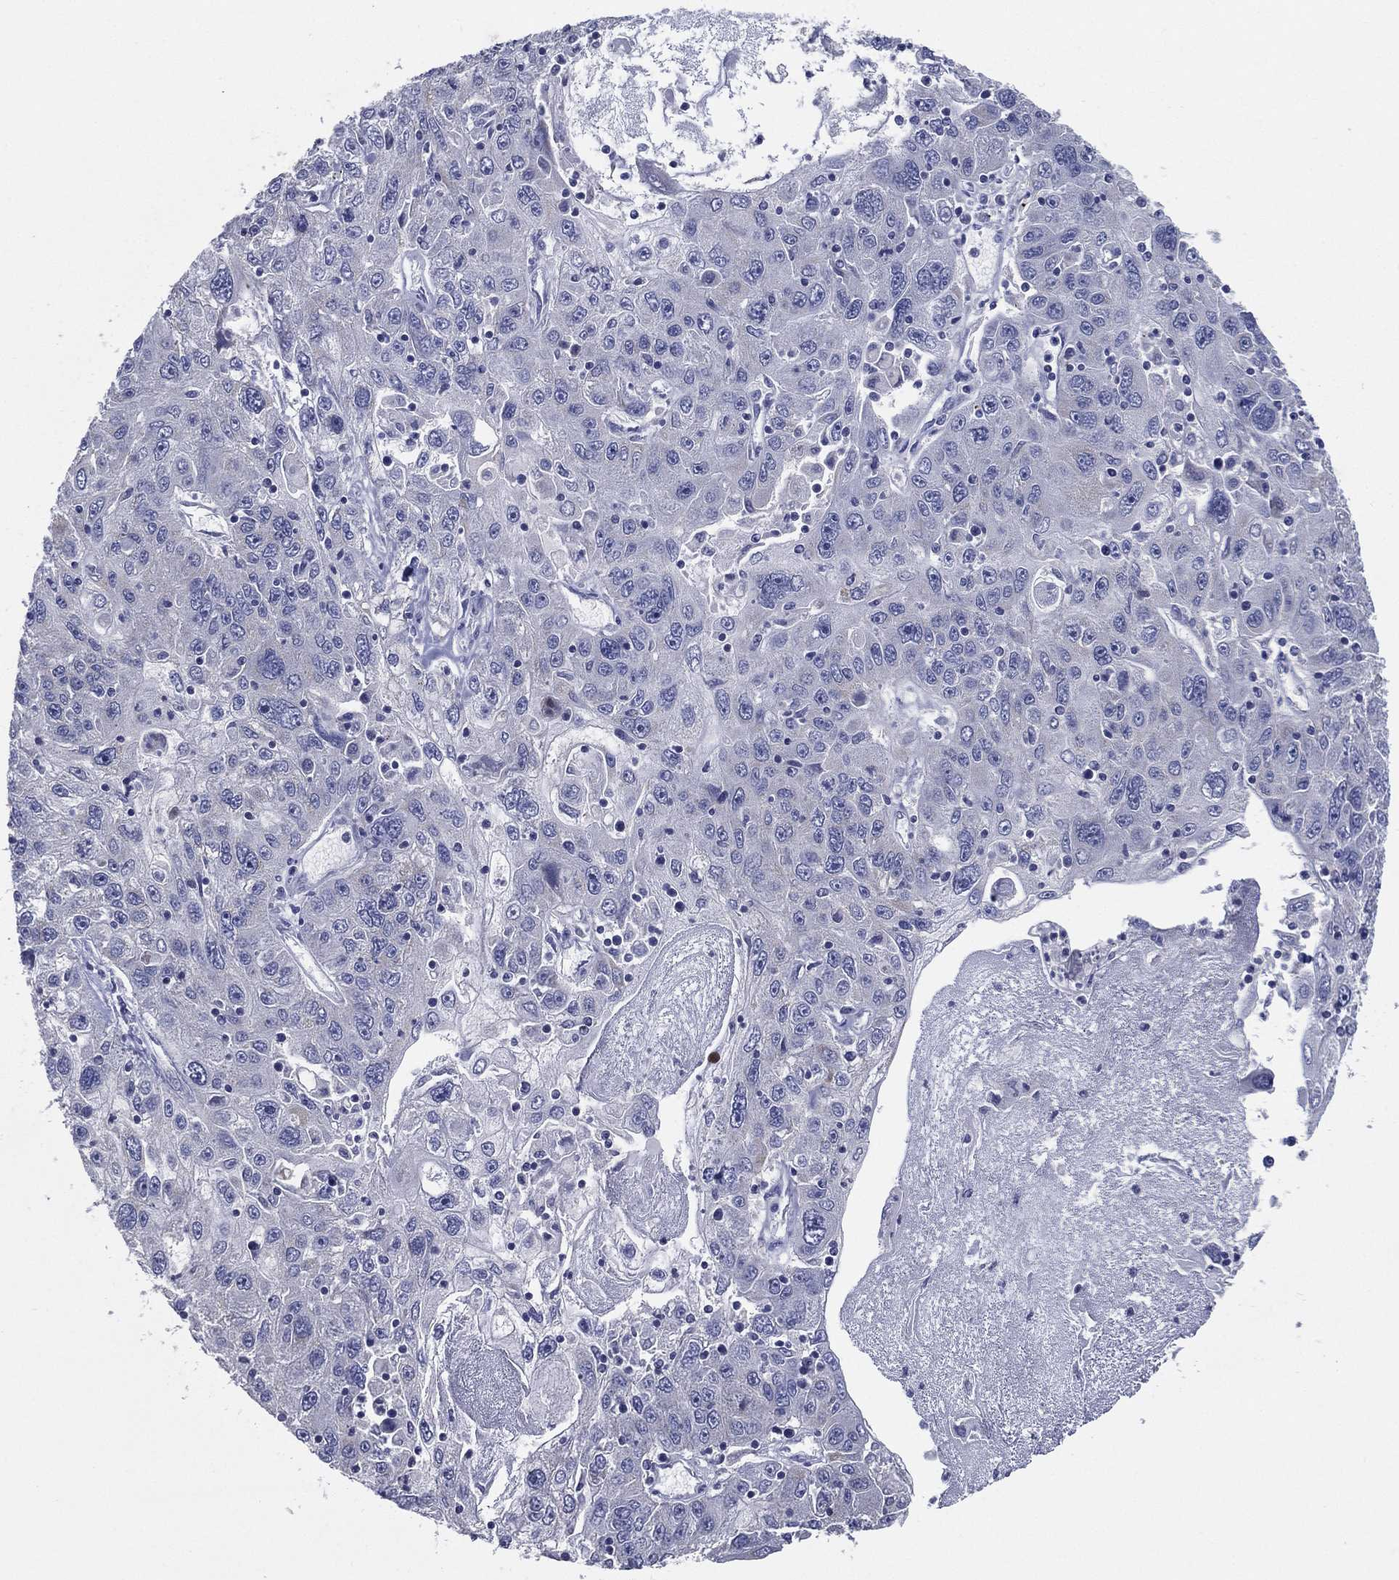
{"staining": {"intensity": "negative", "quantity": "none", "location": "none"}, "tissue": "stomach cancer", "cell_type": "Tumor cells", "image_type": "cancer", "snomed": [{"axis": "morphology", "description": "Adenocarcinoma, NOS"}, {"axis": "topography", "description": "Stomach"}], "caption": "Adenocarcinoma (stomach) stained for a protein using IHC shows no expression tumor cells.", "gene": "SLC13A4", "patient": {"sex": "male", "age": 56}}